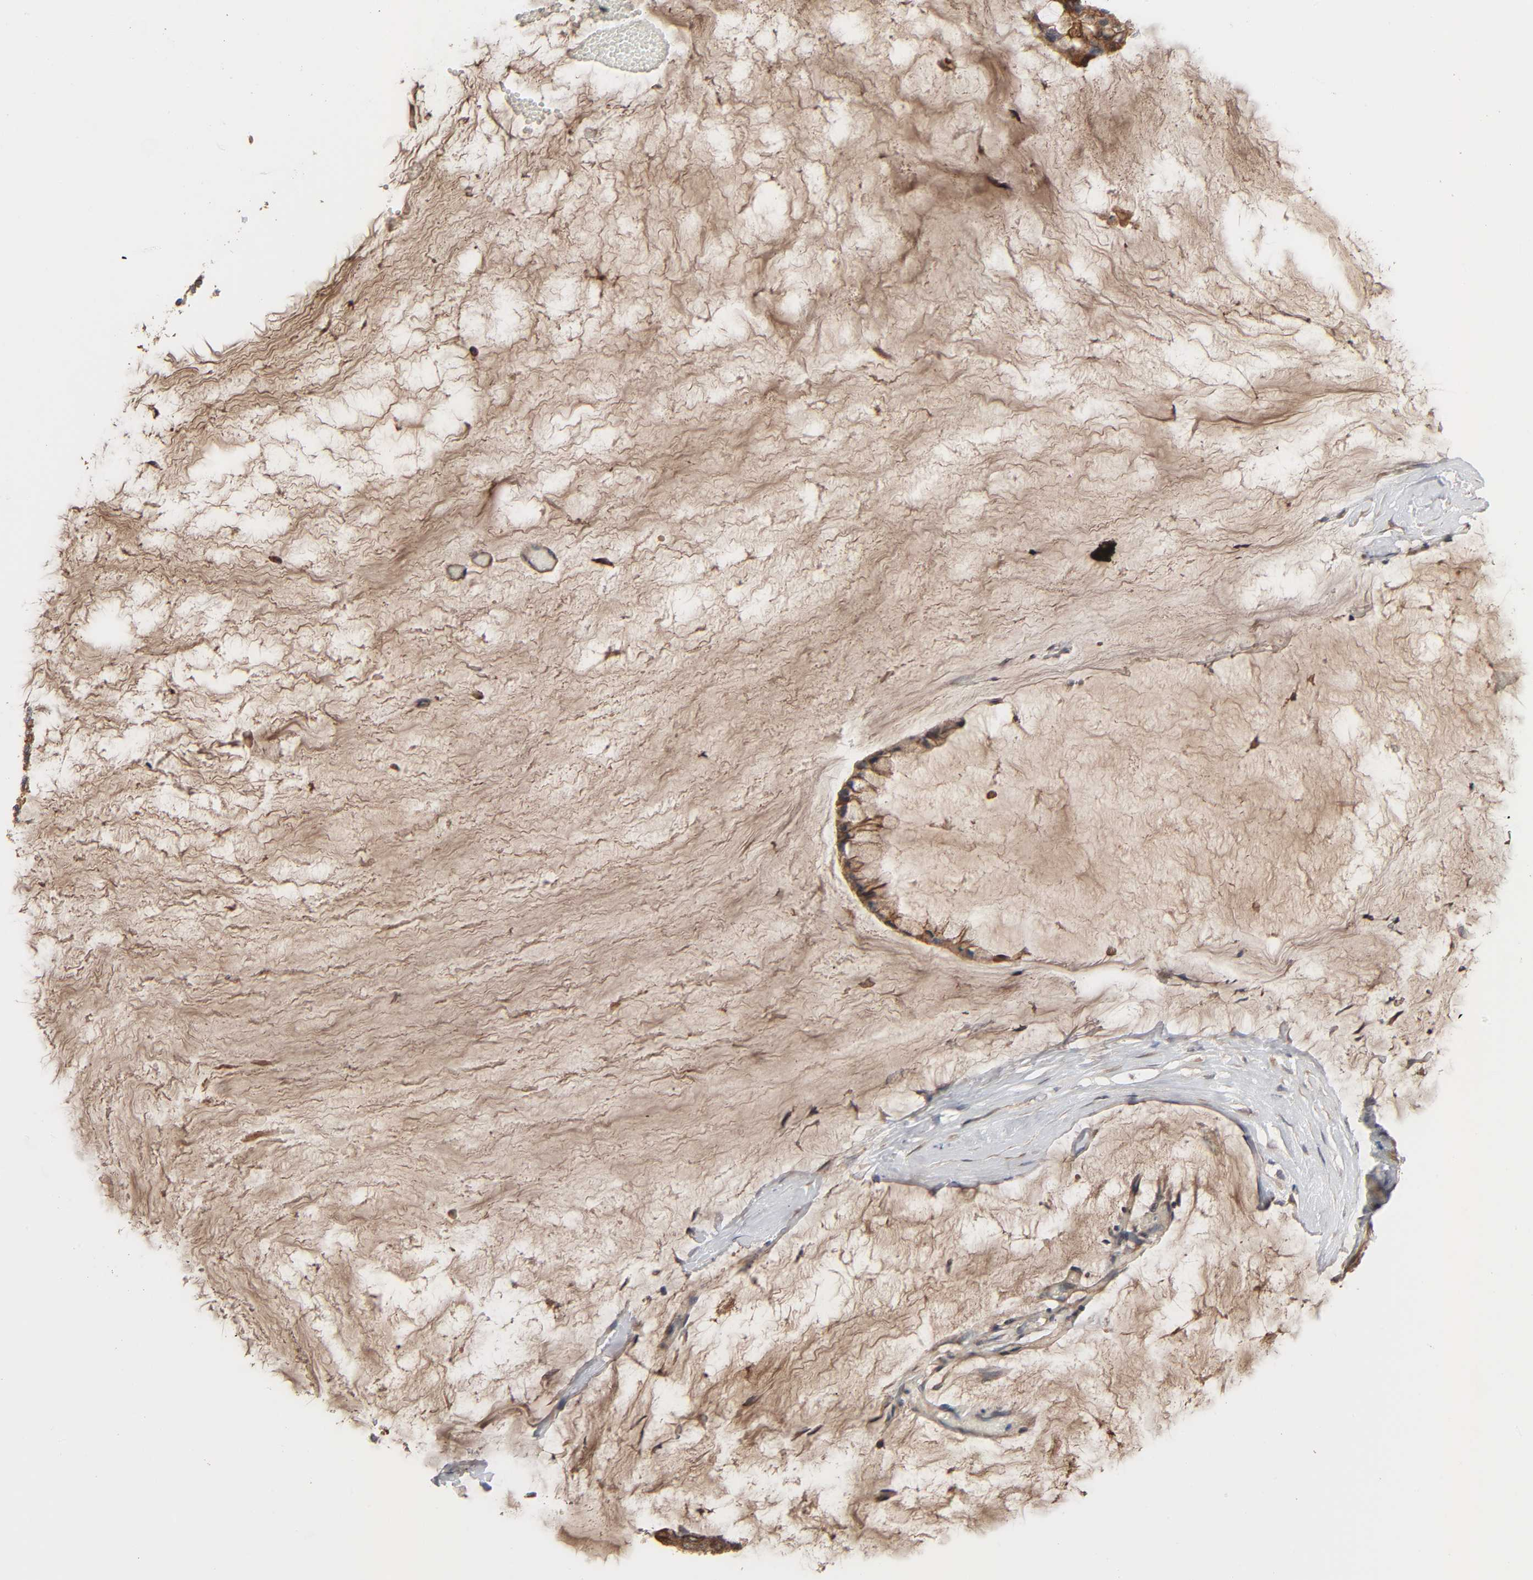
{"staining": {"intensity": "moderate", "quantity": "25%-75%", "location": "cytoplasmic/membranous"}, "tissue": "ovarian cancer", "cell_type": "Tumor cells", "image_type": "cancer", "snomed": [{"axis": "morphology", "description": "Cystadenocarcinoma, mucinous, NOS"}, {"axis": "topography", "description": "Ovary"}], "caption": "The immunohistochemical stain labels moderate cytoplasmic/membranous staining in tumor cells of ovarian mucinous cystadenocarcinoma tissue.", "gene": "NDRG2", "patient": {"sex": "female", "age": 39}}